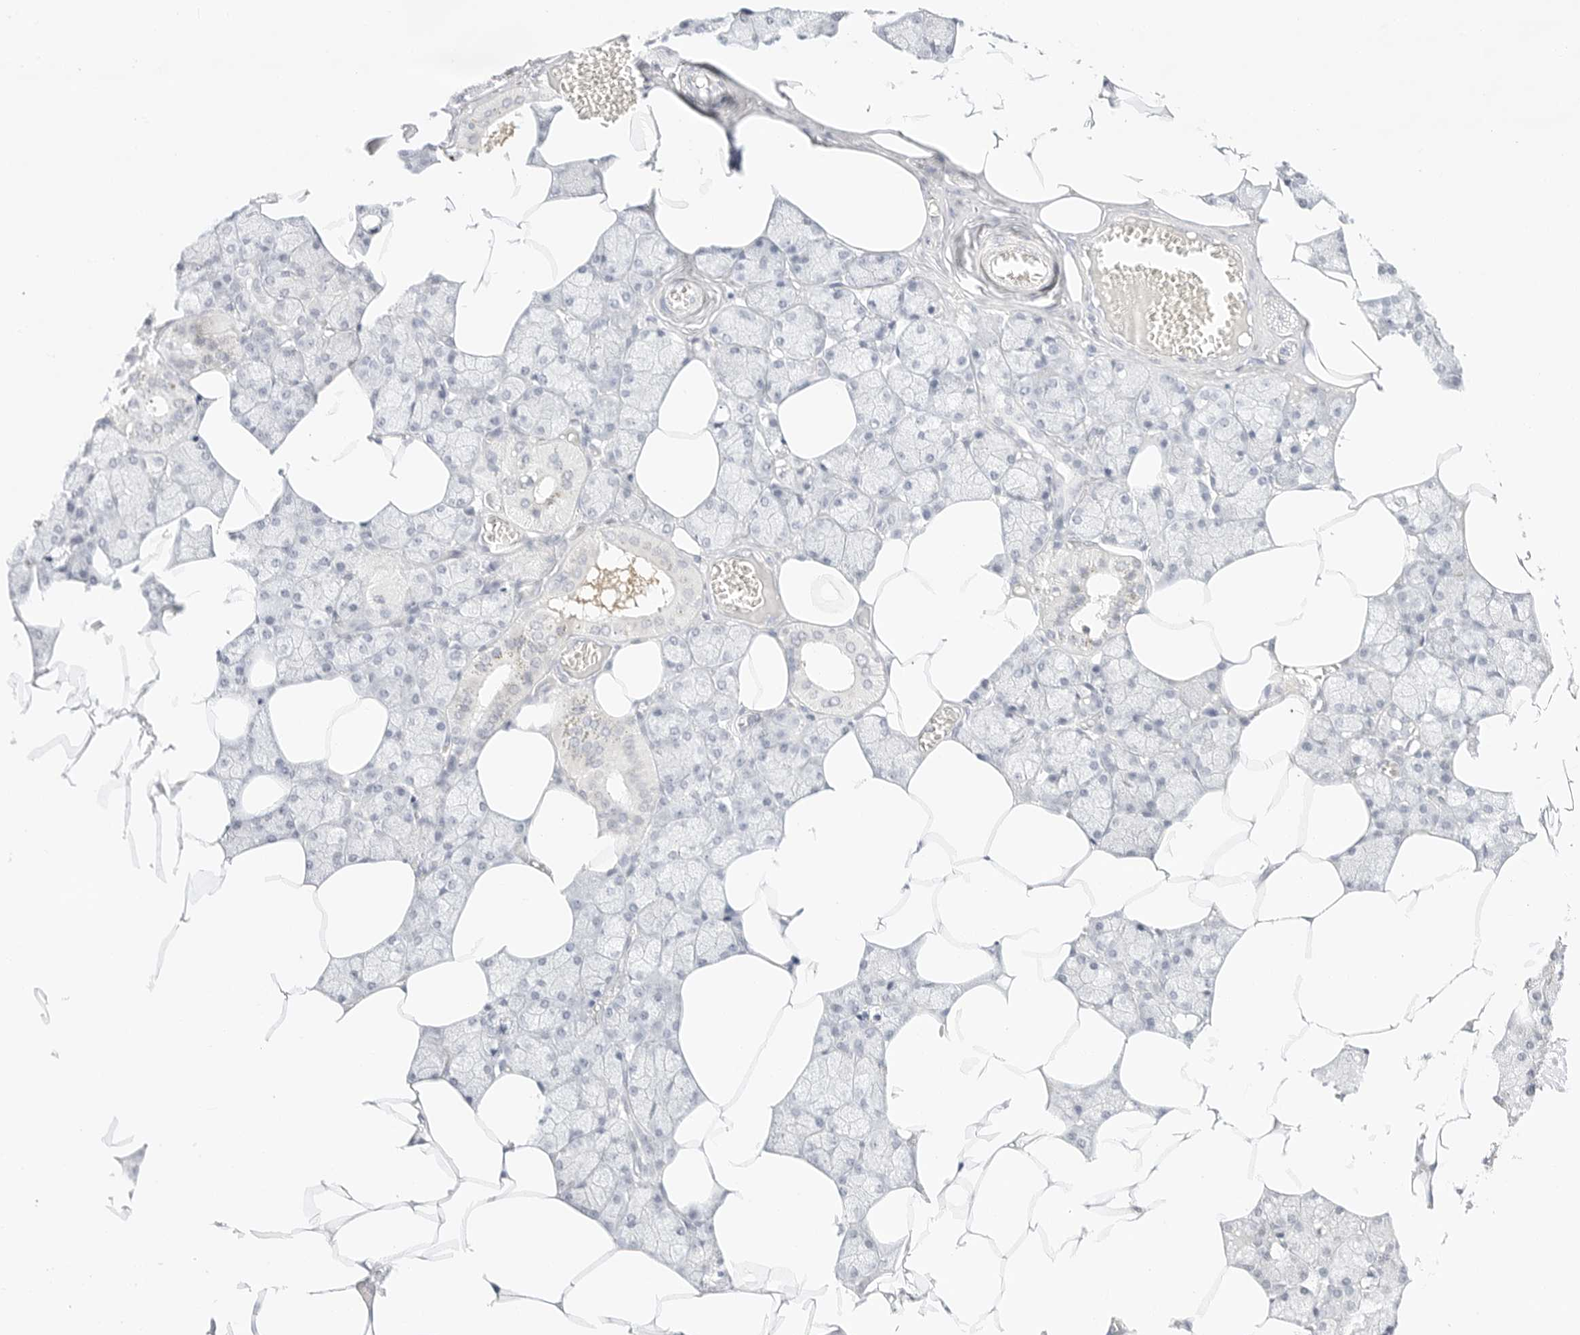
{"staining": {"intensity": "moderate", "quantity": "<25%", "location": "cytoplasmic/membranous"}, "tissue": "salivary gland", "cell_type": "Glandular cells", "image_type": "normal", "snomed": [{"axis": "morphology", "description": "Normal tissue, NOS"}, {"axis": "topography", "description": "Salivary gland"}], "caption": "Glandular cells exhibit low levels of moderate cytoplasmic/membranous expression in about <25% of cells in normal salivary gland. The staining was performed using DAB, with brown indicating positive protein expression. Nuclei are stained blue with hematoxylin.", "gene": "GNAS", "patient": {"sex": "male", "age": 62}}